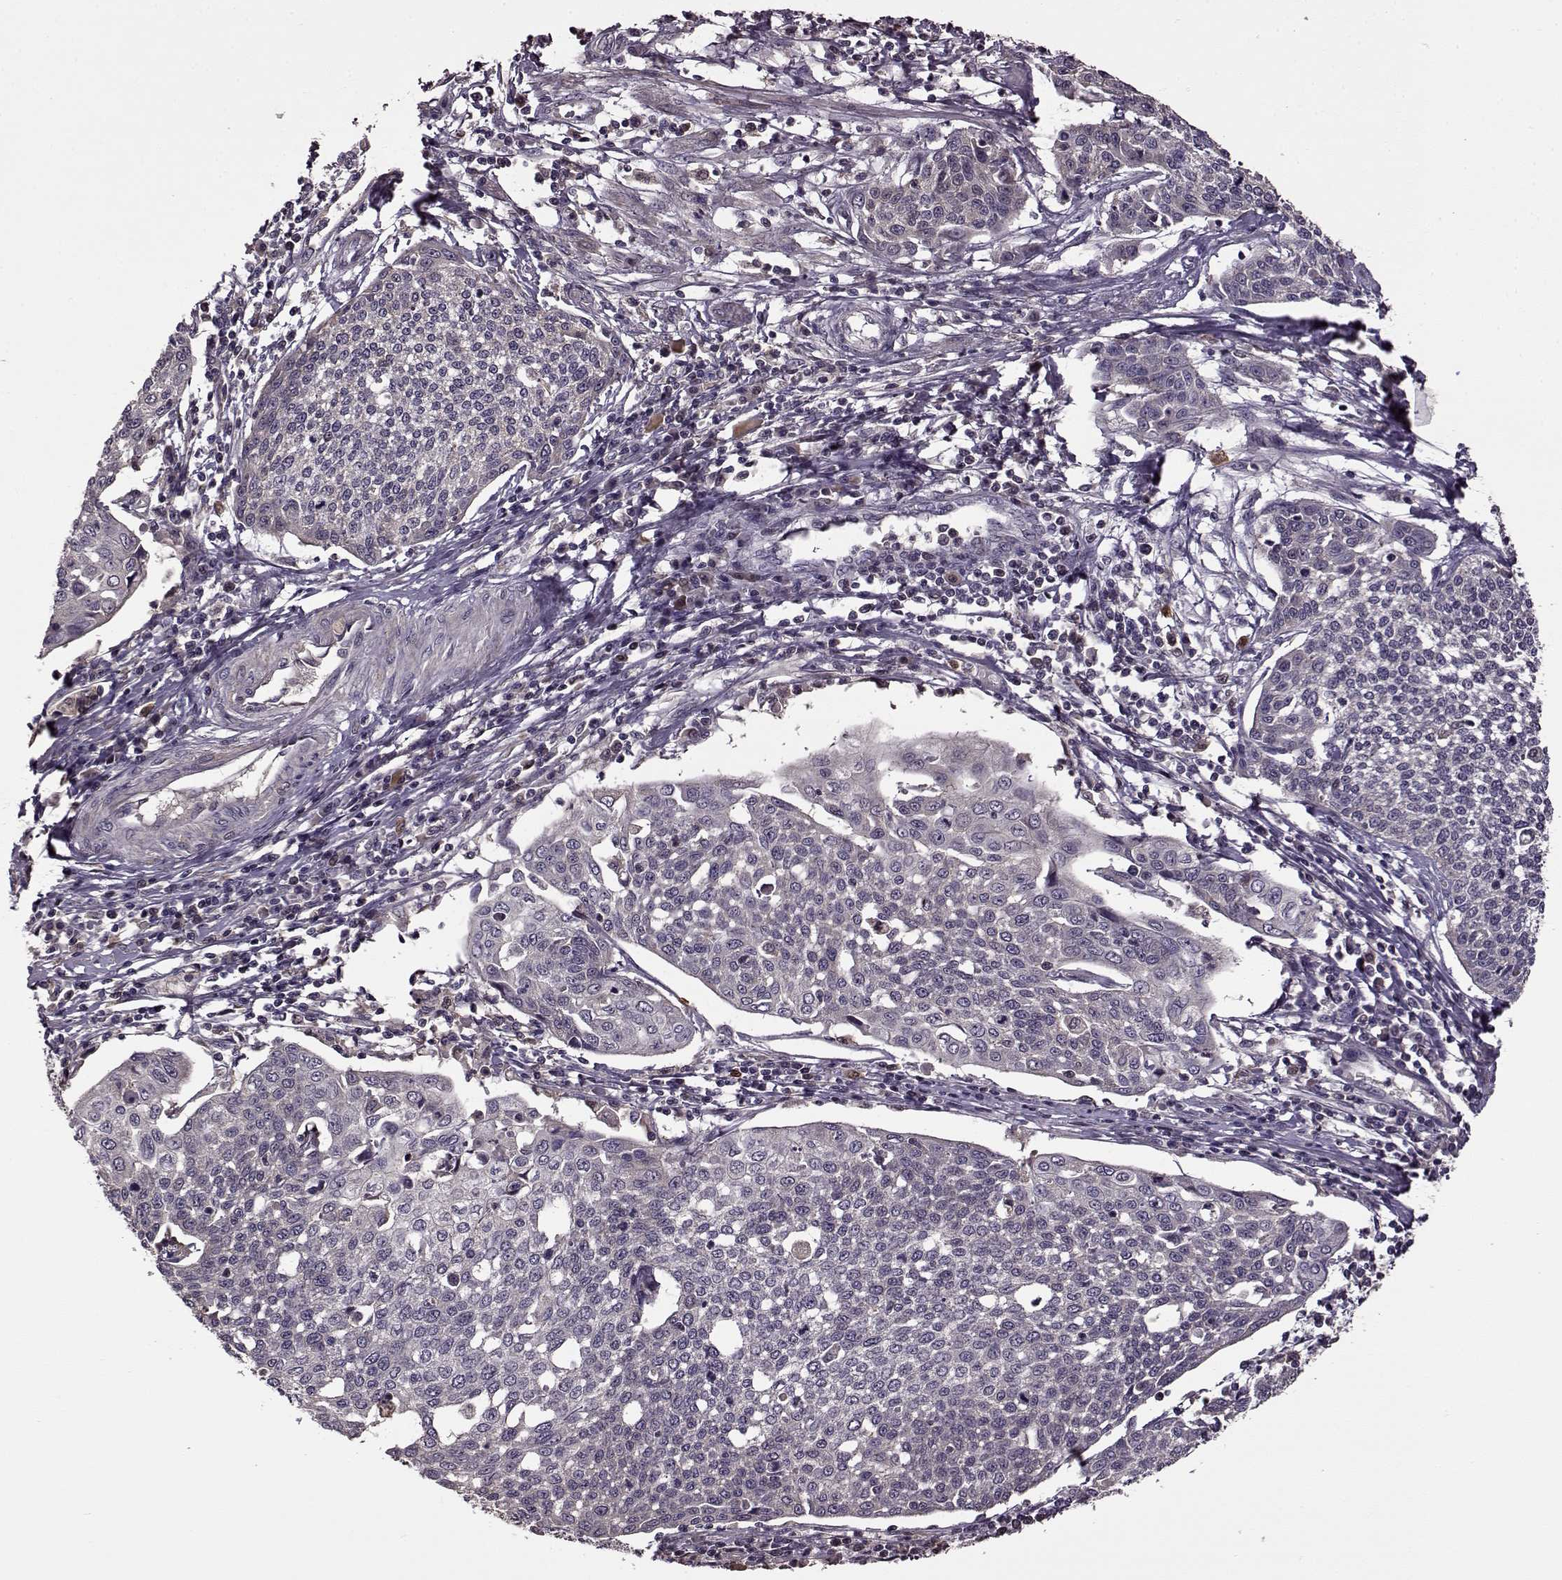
{"staining": {"intensity": "negative", "quantity": "none", "location": "none"}, "tissue": "cervical cancer", "cell_type": "Tumor cells", "image_type": "cancer", "snomed": [{"axis": "morphology", "description": "Squamous cell carcinoma, NOS"}, {"axis": "topography", "description": "Cervix"}], "caption": "Tumor cells show no significant protein expression in cervical cancer (squamous cell carcinoma).", "gene": "MAIP1", "patient": {"sex": "female", "age": 34}}